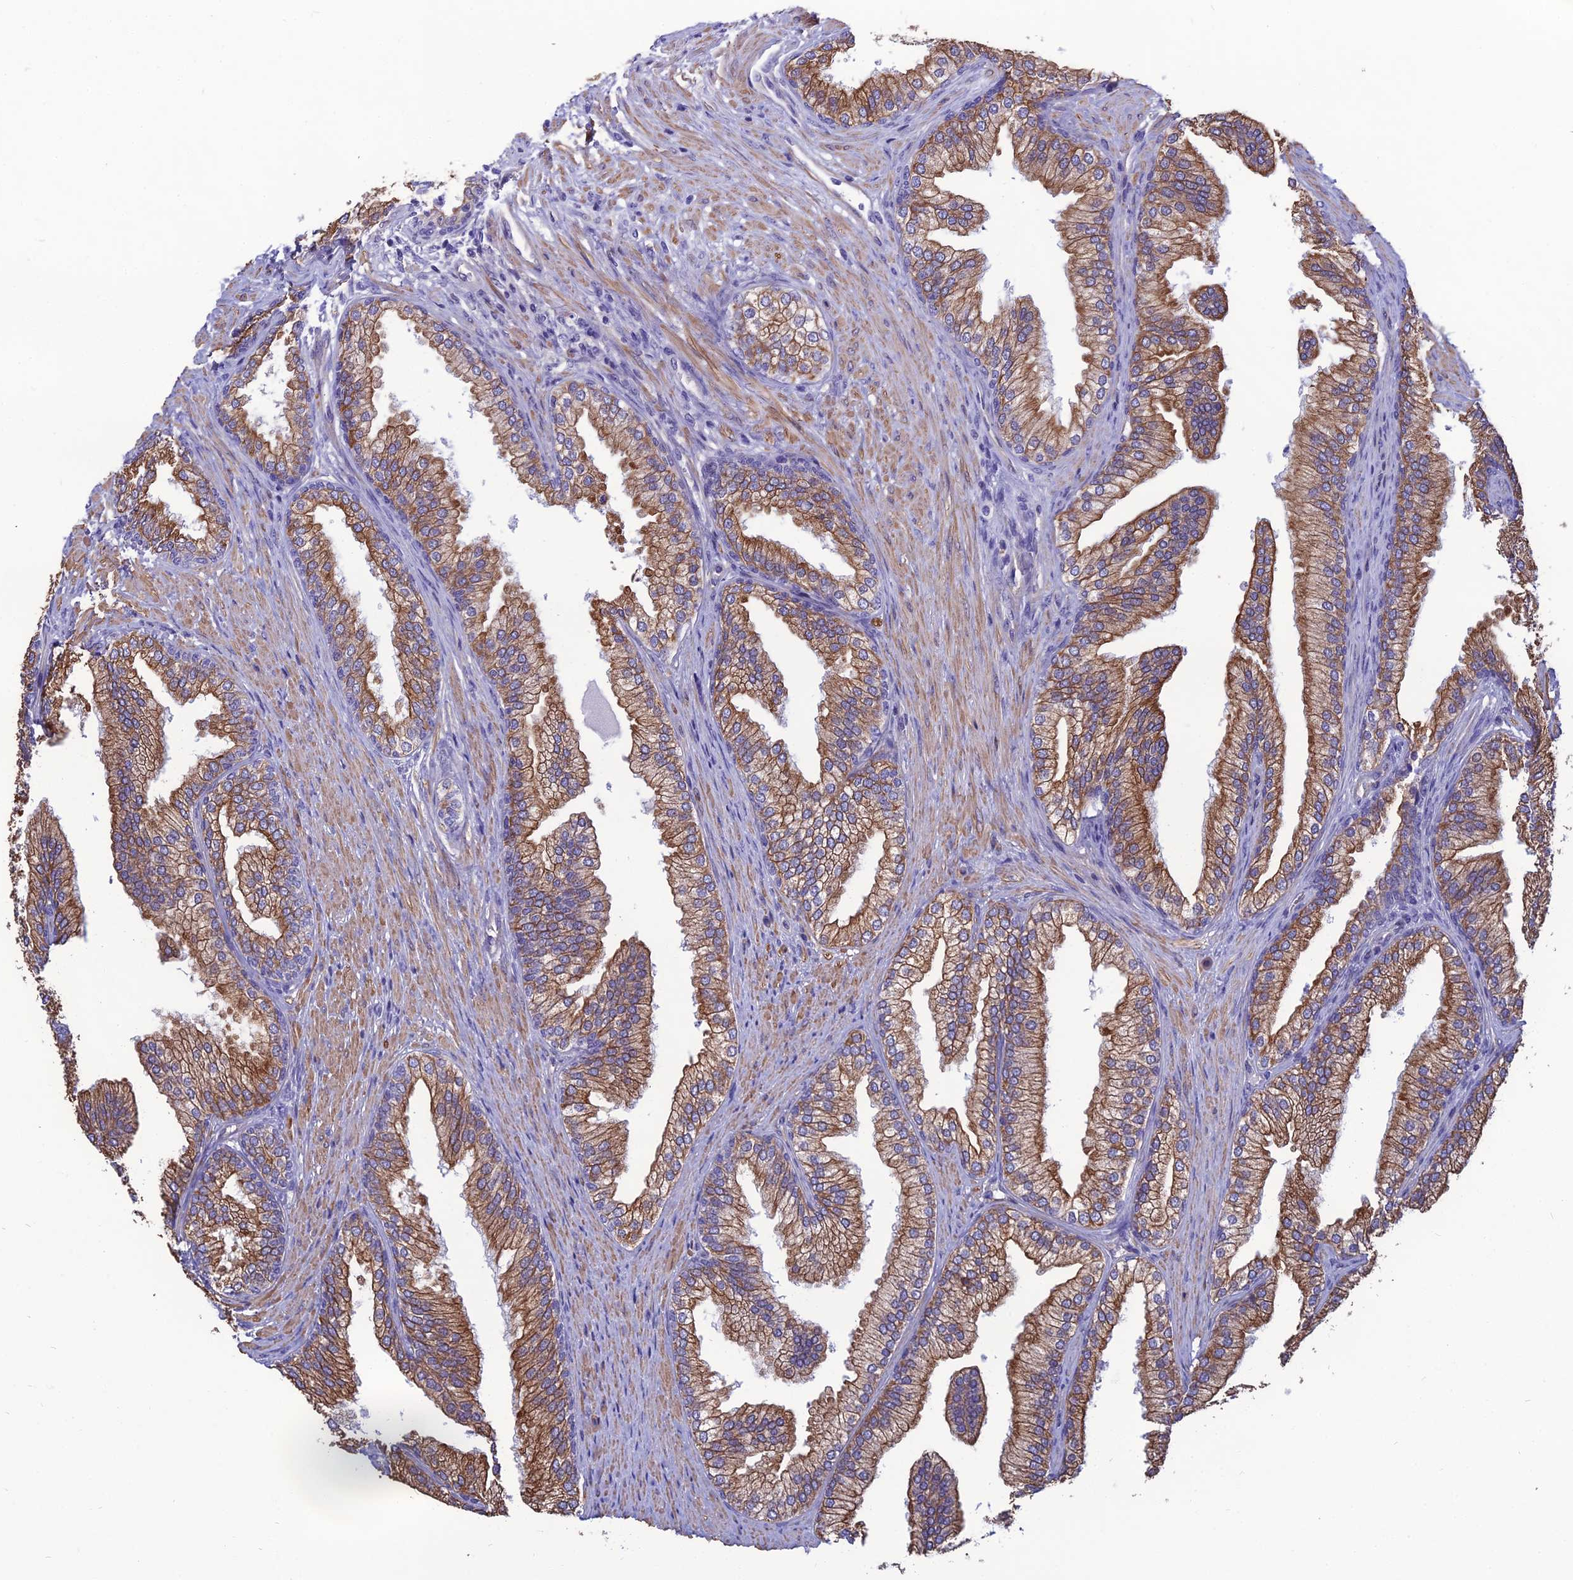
{"staining": {"intensity": "strong", "quantity": ">75%", "location": "cytoplasmic/membranous"}, "tissue": "prostate", "cell_type": "Glandular cells", "image_type": "normal", "snomed": [{"axis": "morphology", "description": "Normal tissue, NOS"}, {"axis": "topography", "description": "Prostate"}], "caption": "Immunohistochemistry micrograph of unremarkable prostate: human prostate stained using immunohistochemistry (IHC) reveals high levels of strong protein expression localized specifically in the cytoplasmic/membranous of glandular cells, appearing as a cytoplasmic/membranous brown color.", "gene": "LZTS2", "patient": {"sex": "male", "age": 76}}